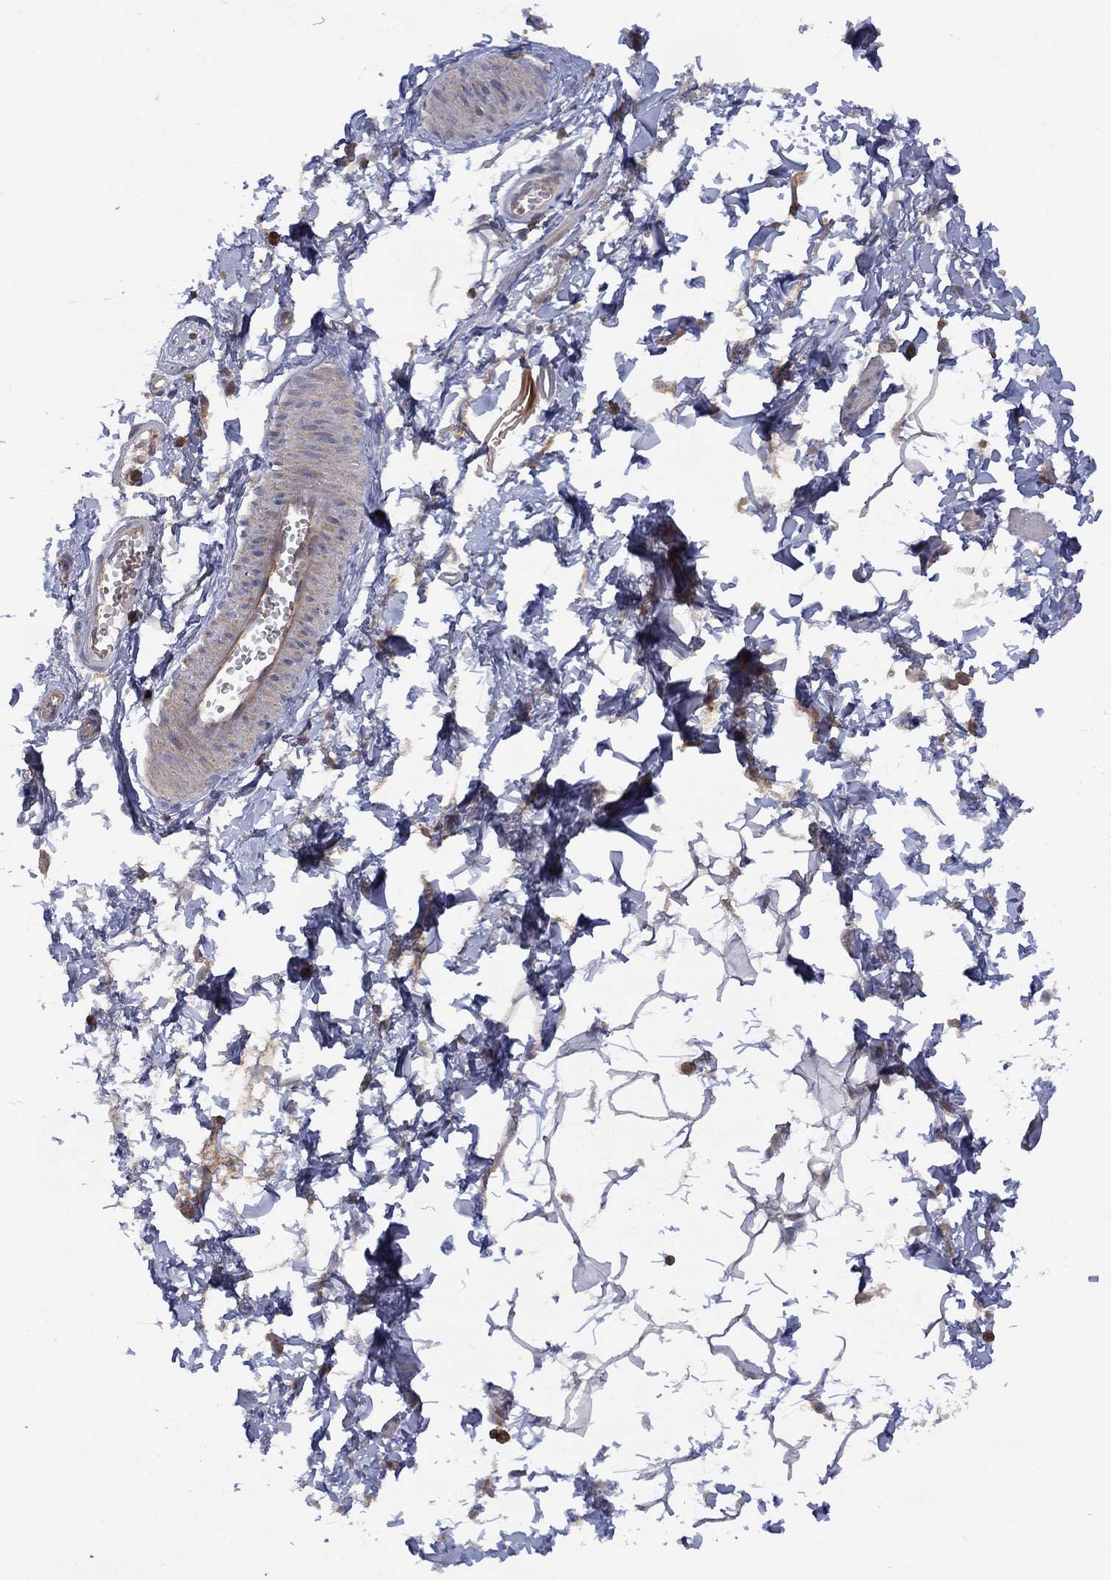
{"staining": {"intensity": "negative", "quantity": "none", "location": "none"}, "tissue": "adipose tissue", "cell_type": "Adipocytes", "image_type": "normal", "snomed": [{"axis": "morphology", "description": "Normal tissue, NOS"}, {"axis": "topography", "description": "Smooth muscle"}, {"axis": "topography", "description": "Peripheral nerve tissue"}], "caption": "A high-resolution micrograph shows immunohistochemistry (IHC) staining of normal adipose tissue, which displays no significant expression in adipocytes.", "gene": "DOCK8", "patient": {"sex": "male", "age": 22}}